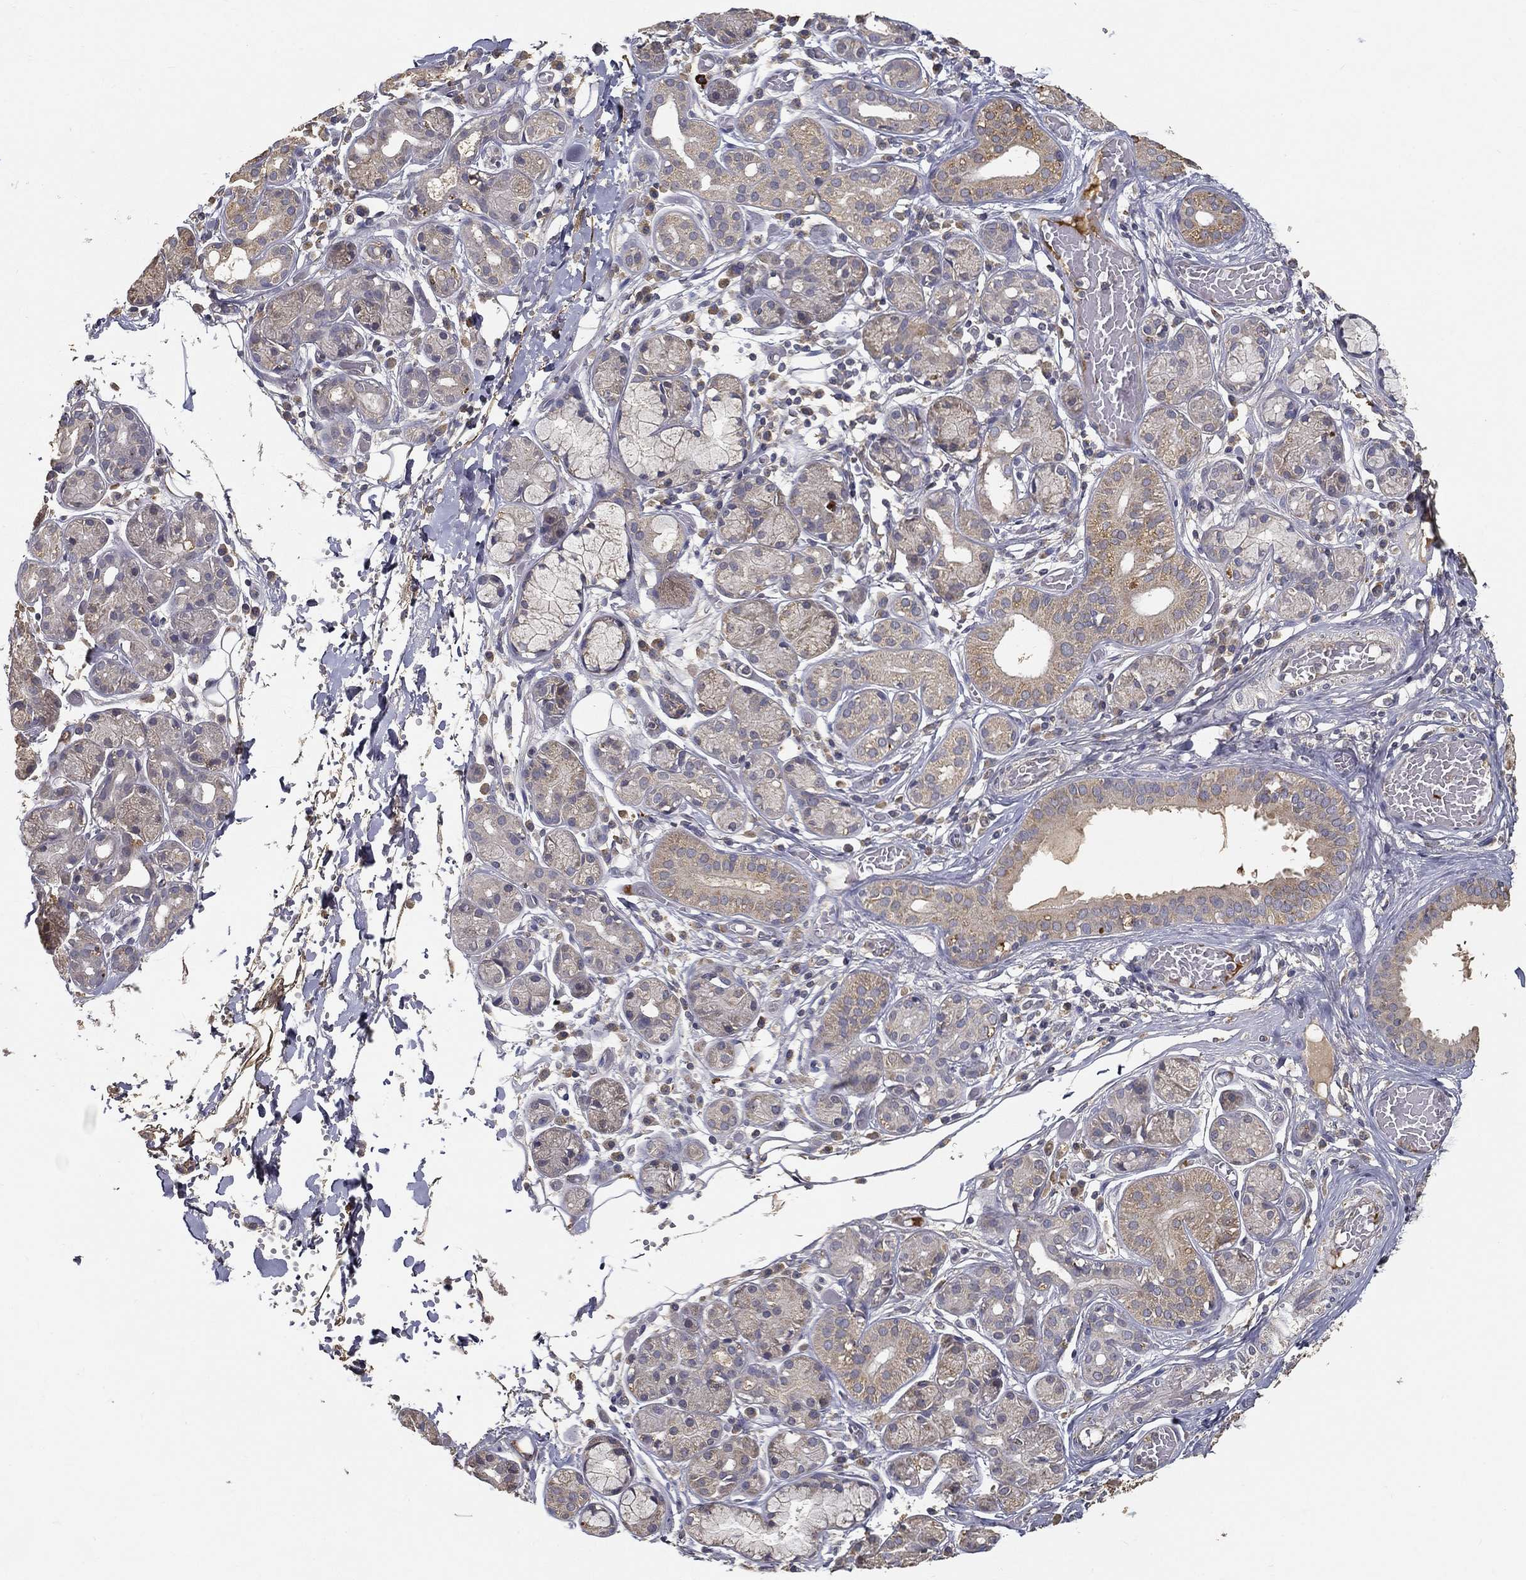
{"staining": {"intensity": "moderate", "quantity": "<25%", "location": "cytoplasmic/membranous"}, "tissue": "salivary gland", "cell_type": "Glandular cells", "image_type": "normal", "snomed": [{"axis": "morphology", "description": "Normal tissue, NOS"}, {"axis": "topography", "description": "Salivary gland"}, {"axis": "topography", "description": "Peripheral nerve tissue"}], "caption": "A high-resolution image shows immunohistochemistry (IHC) staining of benign salivary gland, which reveals moderate cytoplasmic/membranous expression in approximately <25% of glandular cells.", "gene": "MT", "patient": {"sex": "male", "age": 71}}